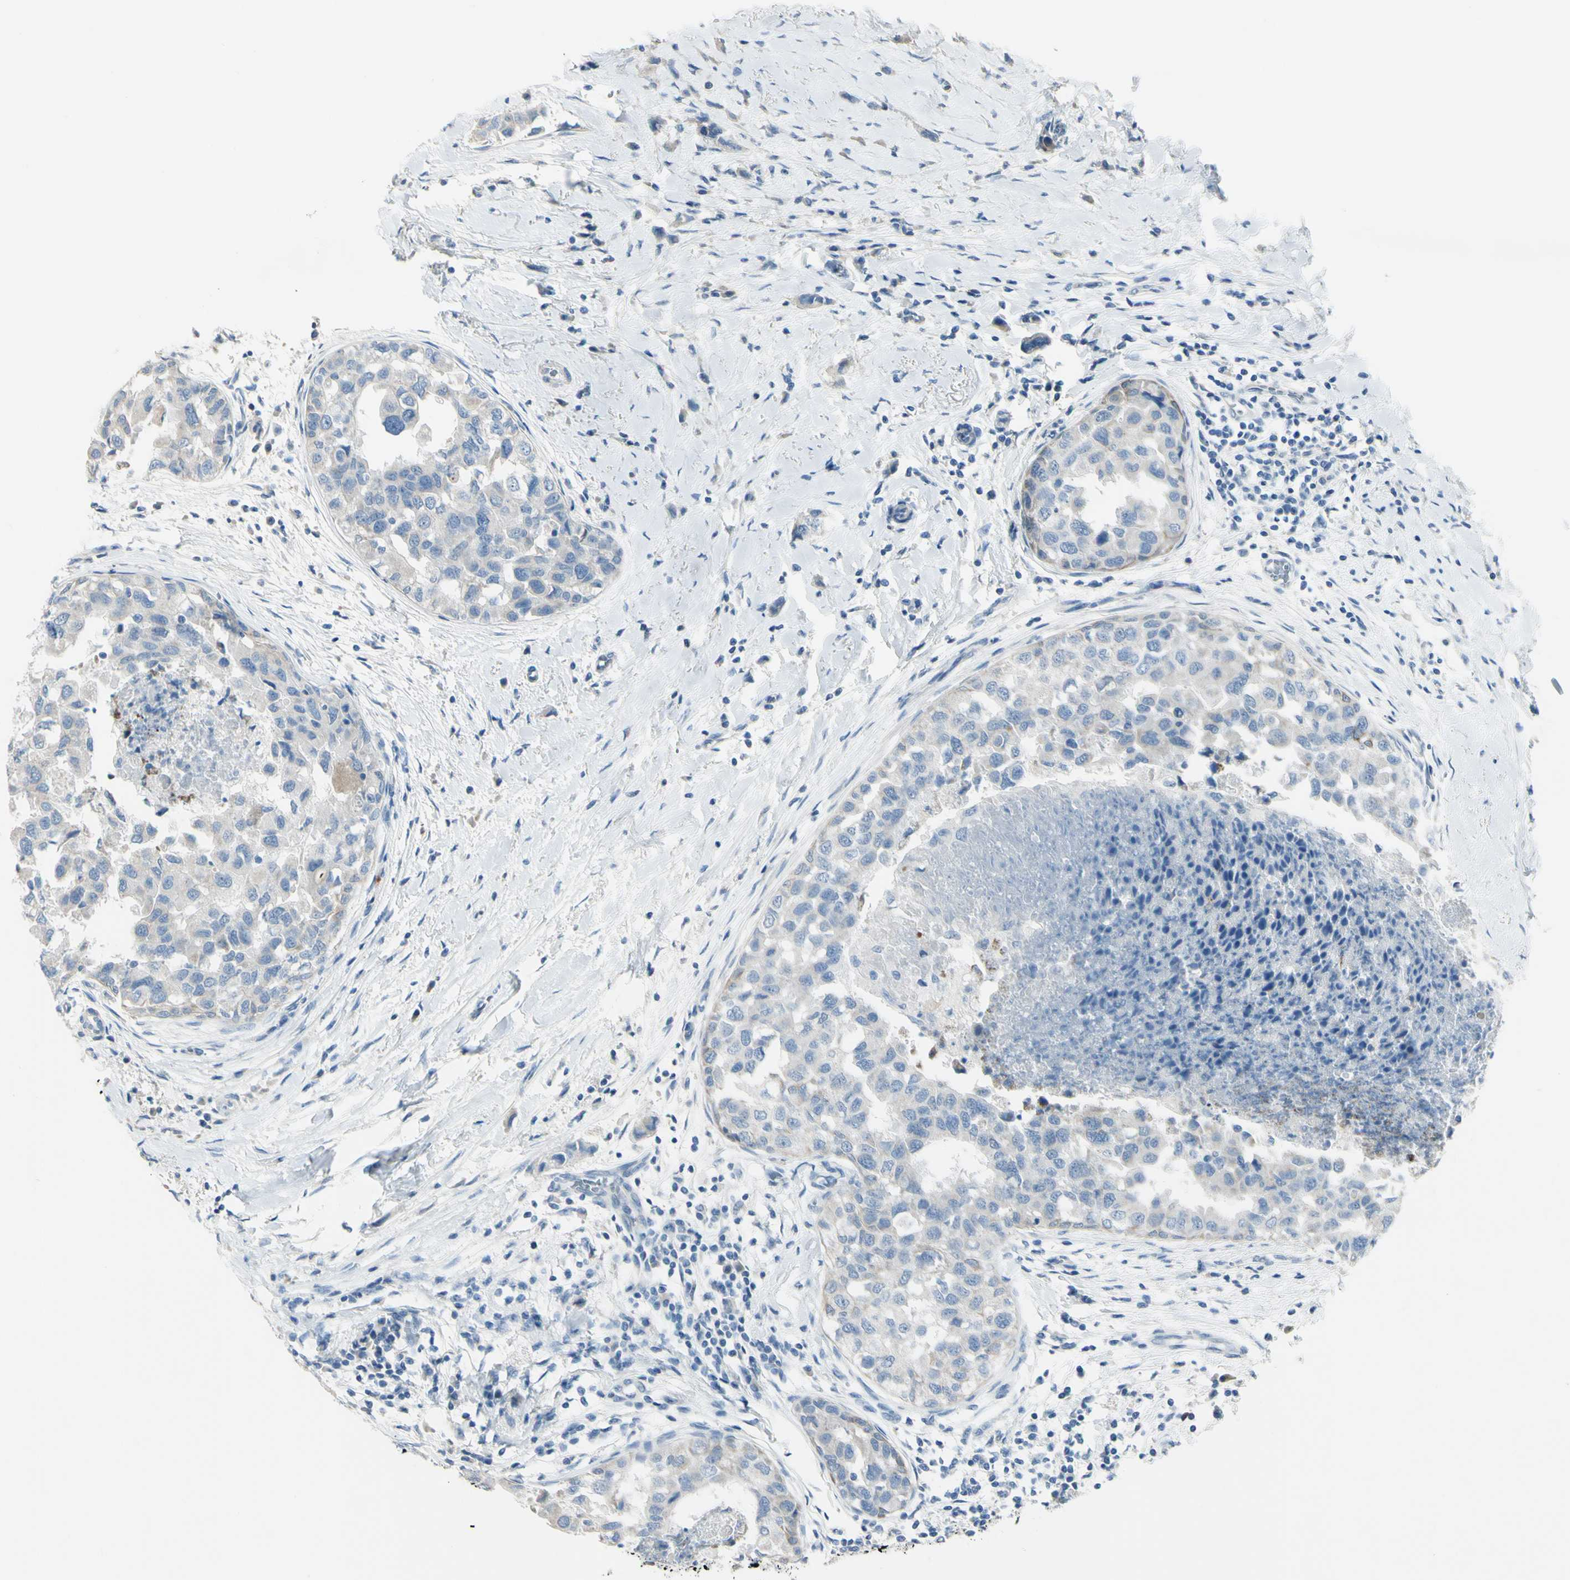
{"staining": {"intensity": "weak", "quantity": "<25%", "location": "cytoplasmic/membranous"}, "tissue": "breast cancer", "cell_type": "Tumor cells", "image_type": "cancer", "snomed": [{"axis": "morphology", "description": "Normal tissue, NOS"}, {"axis": "morphology", "description": "Duct carcinoma"}, {"axis": "topography", "description": "Breast"}], "caption": "A micrograph of human breast infiltrating ductal carcinoma is negative for staining in tumor cells.", "gene": "ZNF557", "patient": {"sex": "female", "age": 50}}